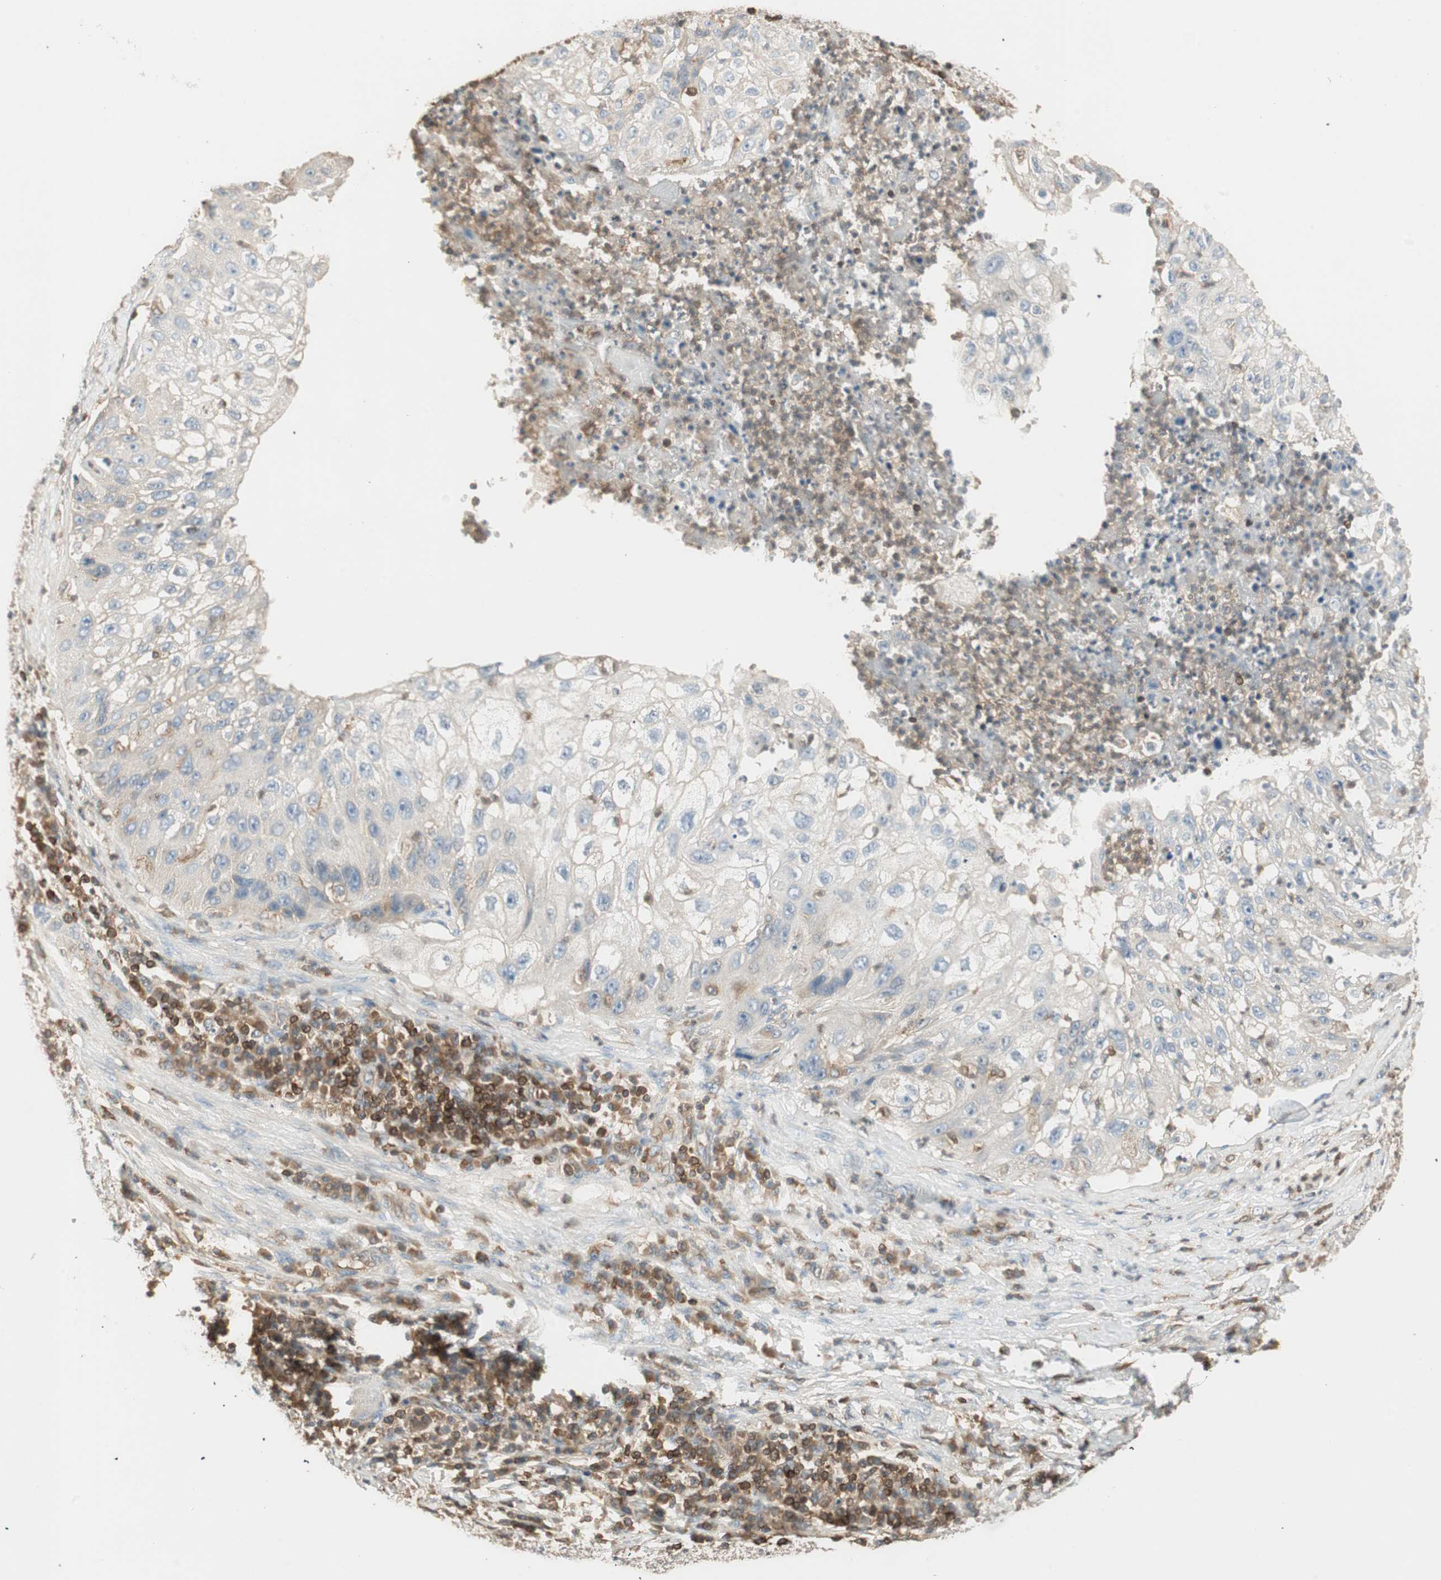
{"staining": {"intensity": "negative", "quantity": "none", "location": "none"}, "tissue": "lung cancer", "cell_type": "Tumor cells", "image_type": "cancer", "snomed": [{"axis": "morphology", "description": "Inflammation, NOS"}, {"axis": "morphology", "description": "Squamous cell carcinoma, NOS"}, {"axis": "topography", "description": "Lymph node"}, {"axis": "topography", "description": "Soft tissue"}, {"axis": "topography", "description": "Lung"}], "caption": "Immunohistochemical staining of human lung squamous cell carcinoma reveals no significant positivity in tumor cells.", "gene": "CRLF3", "patient": {"sex": "male", "age": 66}}